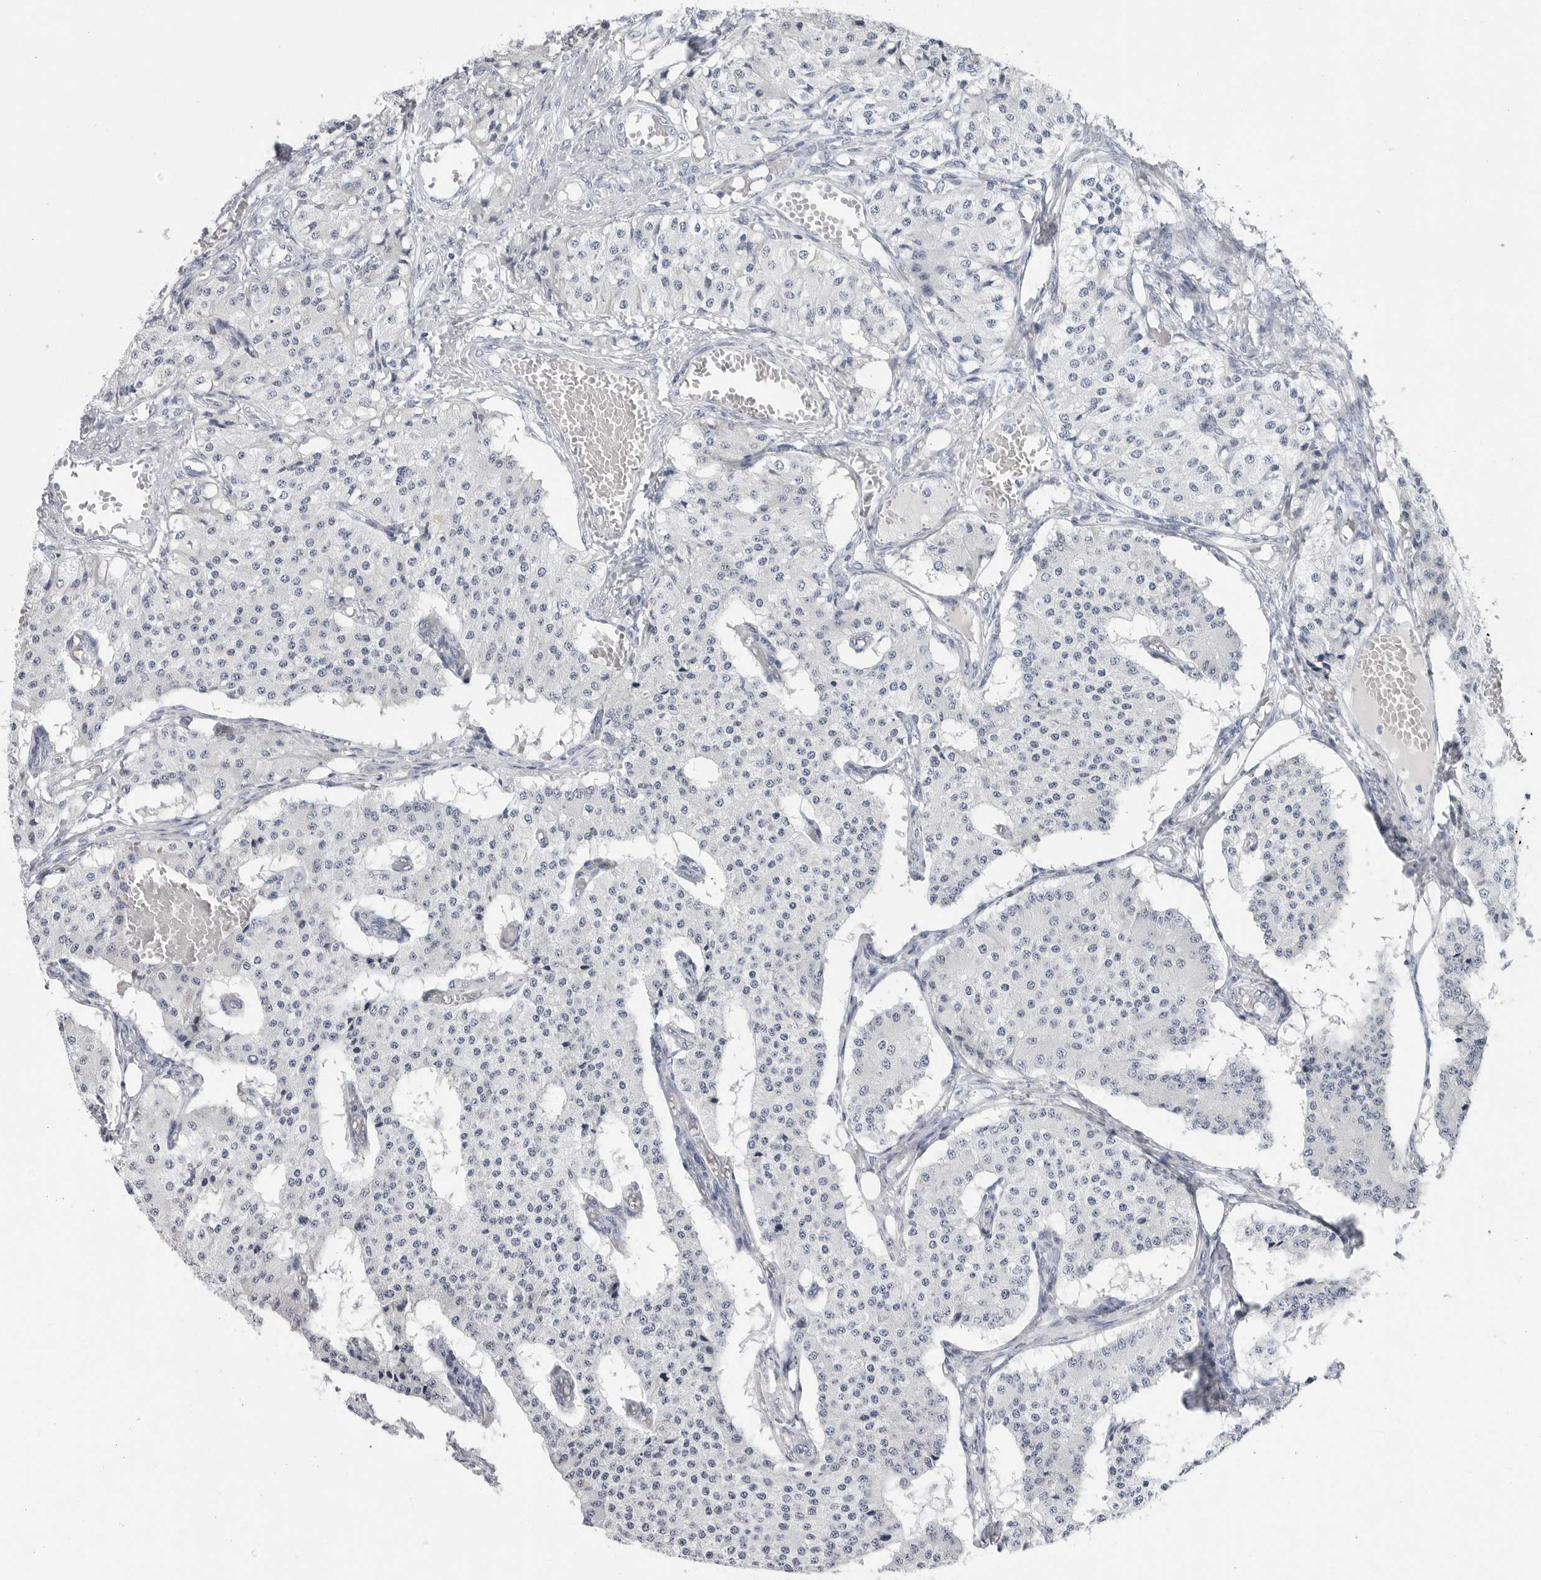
{"staining": {"intensity": "negative", "quantity": "none", "location": "none"}, "tissue": "carcinoid", "cell_type": "Tumor cells", "image_type": "cancer", "snomed": [{"axis": "morphology", "description": "Carcinoid, malignant, NOS"}, {"axis": "topography", "description": "Colon"}], "caption": "The immunohistochemistry image has no significant positivity in tumor cells of carcinoid tissue.", "gene": "CSH1", "patient": {"sex": "female", "age": 52}}